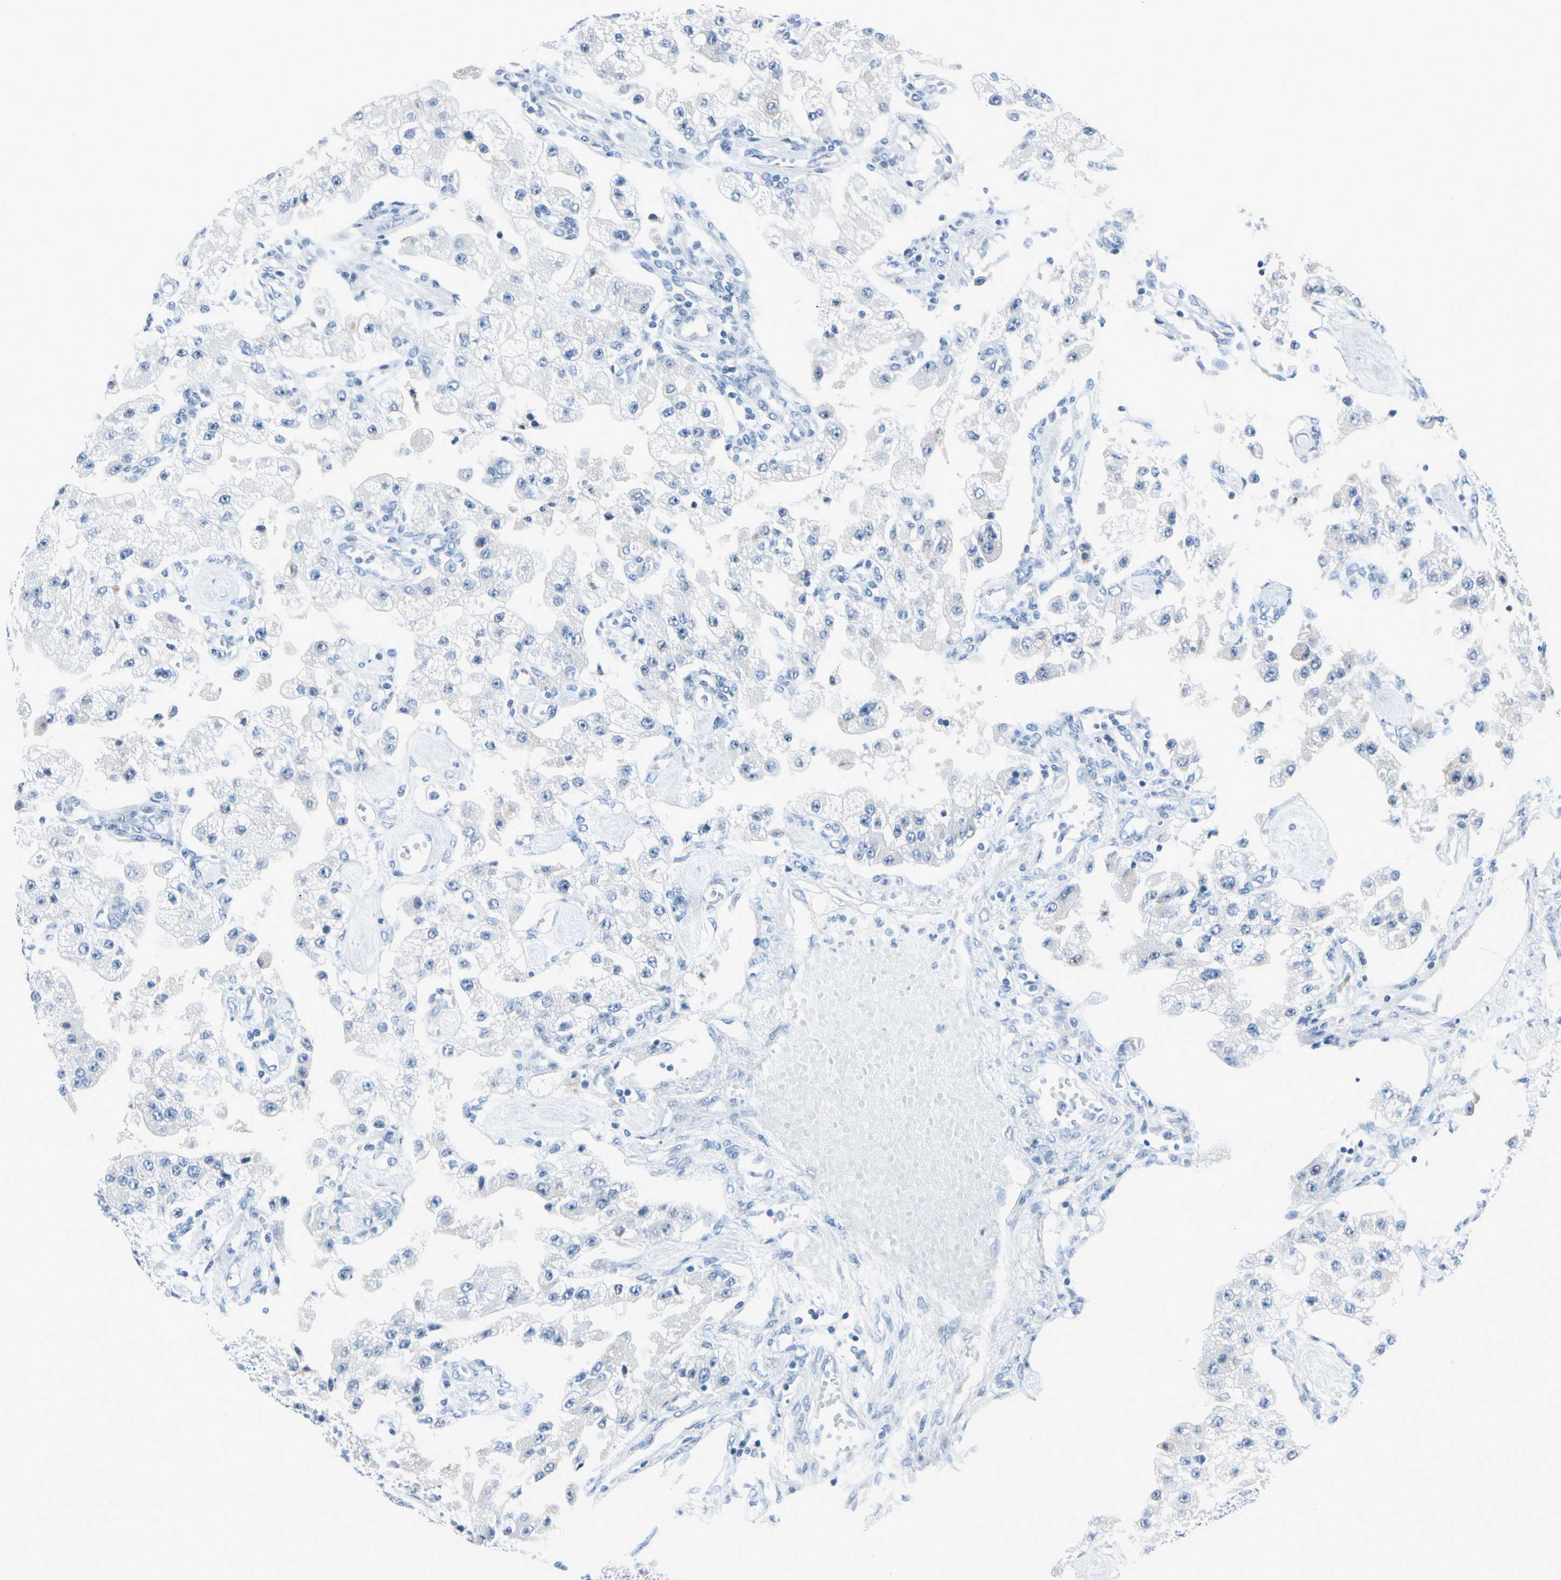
{"staining": {"intensity": "negative", "quantity": "none", "location": "none"}, "tissue": "carcinoid", "cell_type": "Tumor cells", "image_type": "cancer", "snomed": [{"axis": "morphology", "description": "Carcinoid, malignant, NOS"}, {"axis": "topography", "description": "Pancreas"}], "caption": "There is no significant positivity in tumor cells of carcinoid (malignant).", "gene": "PGR", "patient": {"sex": "male", "age": 41}}